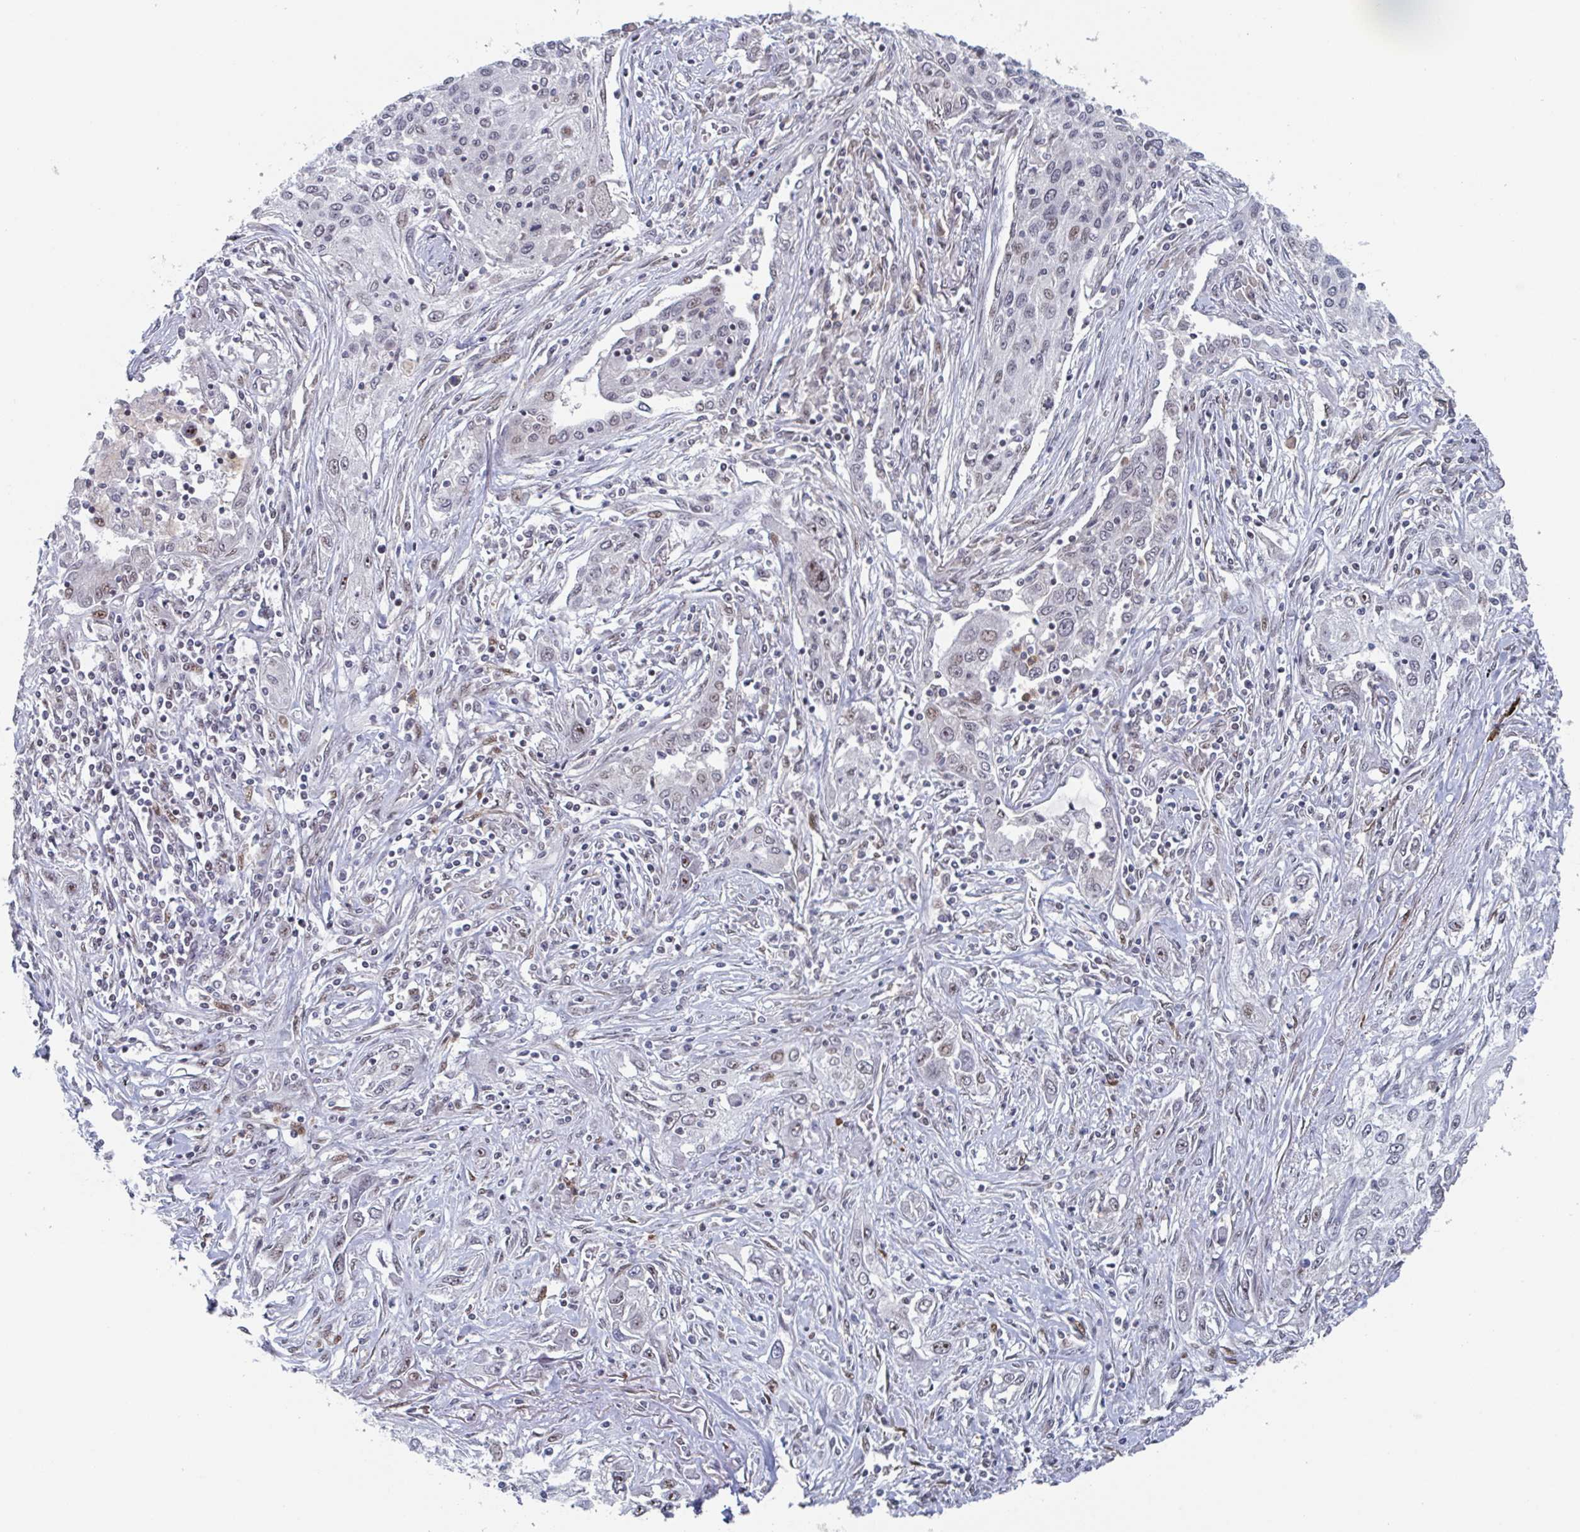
{"staining": {"intensity": "moderate", "quantity": "<25%", "location": "nuclear"}, "tissue": "lung cancer", "cell_type": "Tumor cells", "image_type": "cancer", "snomed": [{"axis": "morphology", "description": "Squamous cell carcinoma, NOS"}, {"axis": "topography", "description": "Lung"}], "caption": "The immunohistochemical stain shows moderate nuclear staining in tumor cells of lung cancer tissue.", "gene": "RNF212", "patient": {"sex": "female", "age": 69}}